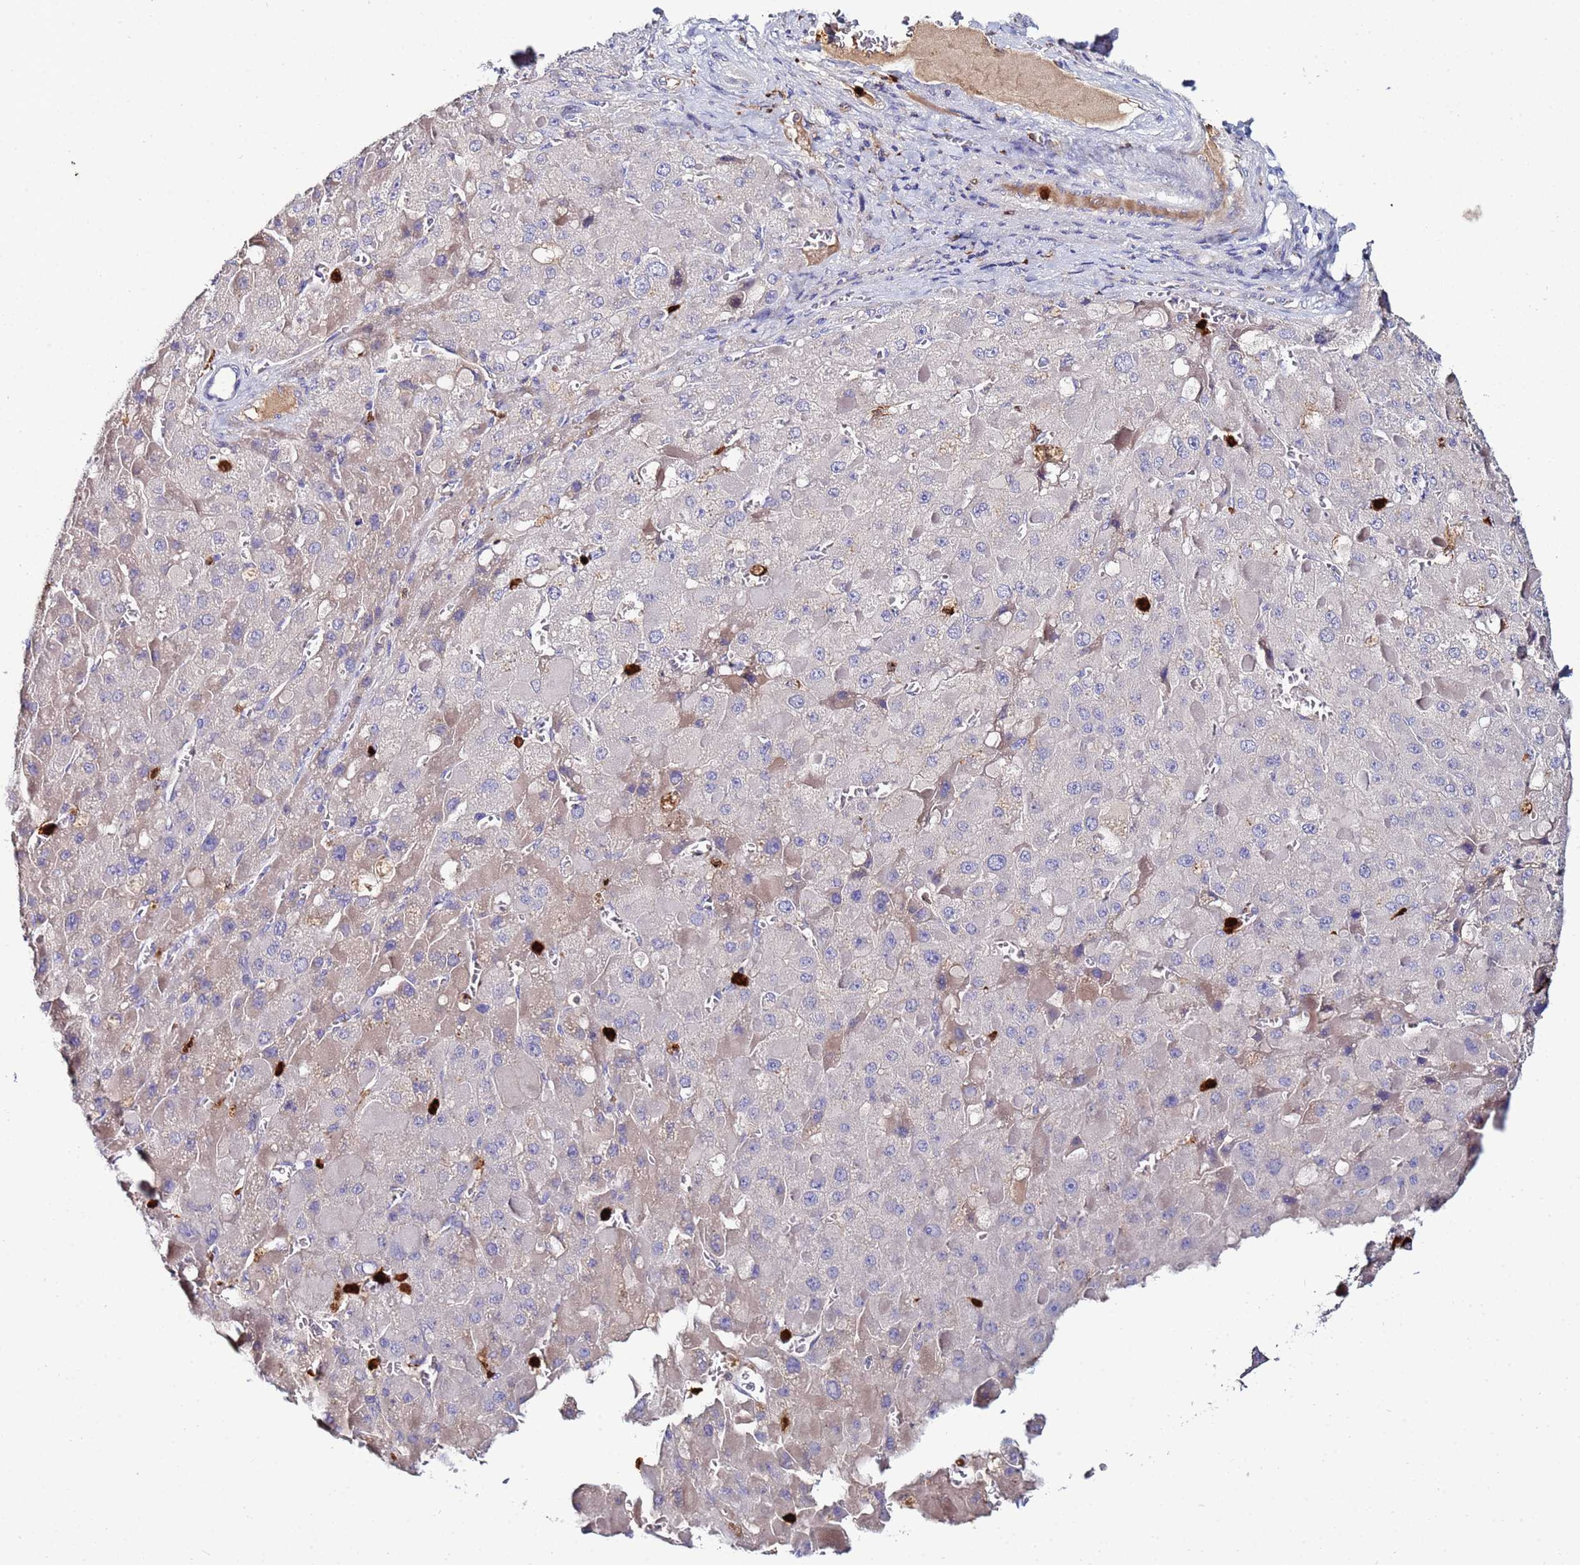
{"staining": {"intensity": "weak", "quantity": "<25%", "location": "cytoplasmic/membranous"}, "tissue": "liver cancer", "cell_type": "Tumor cells", "image_type": "cancer", "snomed": [{"axis": "morphology", "description": "Carcinoma, Hepatocellular, NOS"}, {"axis": "topography", "description": "Liver"}], "caption": "Immunohistochemistry (IHC) image of liver cancer stained for a protein (brown), which shows no staining in tumor cells. The staining is performed using DAB (3,3'-diaminobenzidine) brown chromogen with nuclei counter-stained in using hematoxylin.", "gene": "TUBAL3", "patient": {"sex": "female", "age": 73}}